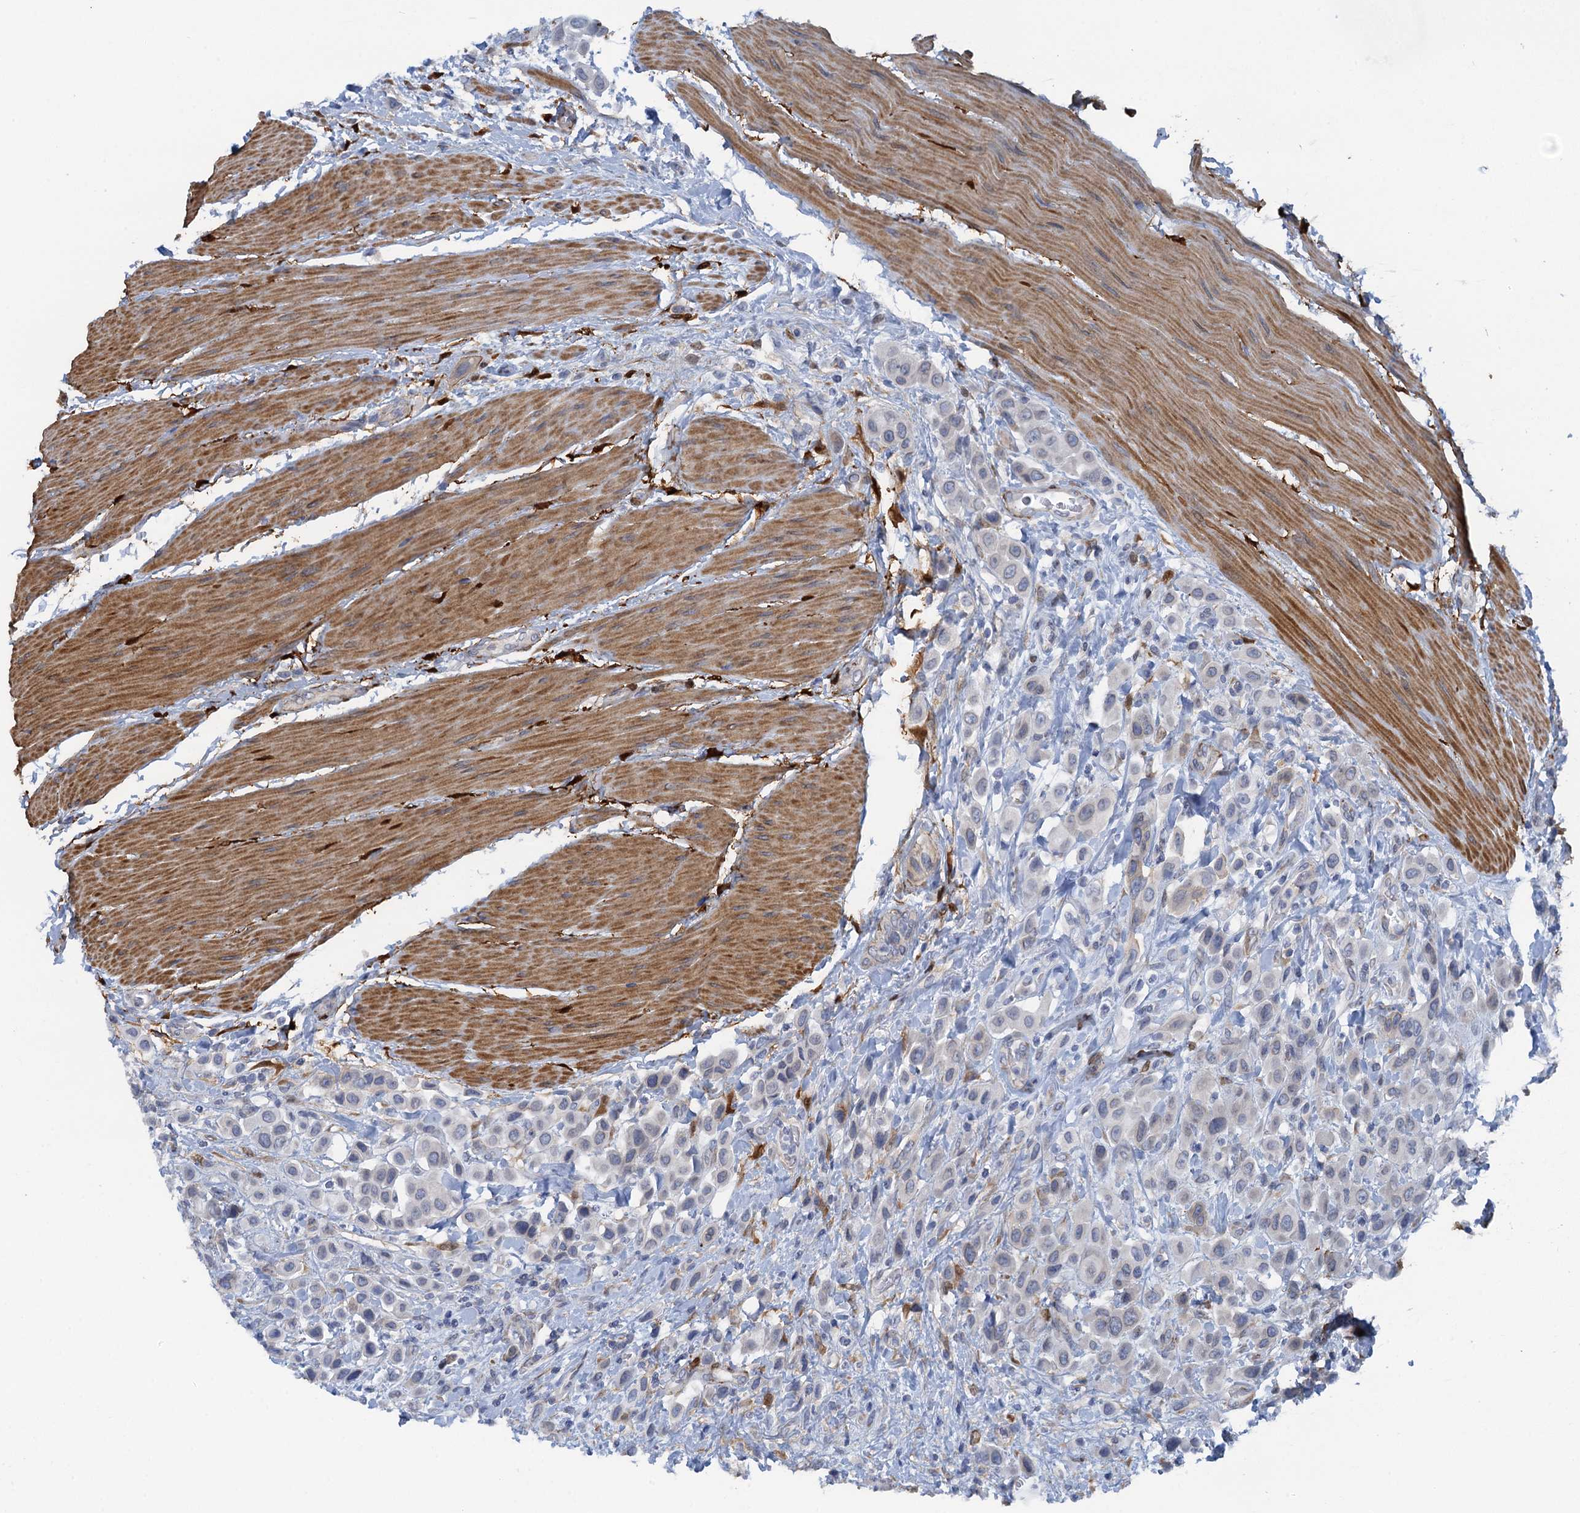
{"staining": {"intensity": "negative", "quantity": "none", "location": "none"}, "tissue": "urothelial cancer", "cell_type": "Tumor cells", "image_type": "cancer", "snomed": [{"axis": "morphology", "description": "Urothelial carcinoma, High grade"}, {"axis": "topography", "description": "Urinary bladder"}], "caption": "DAB immunohistochemical staining of high-grade urothelial carcinoma demonstrates no significant staining in tumor cells.", "gene": "POGLUT3", "patient": {"sex": "male", "age": 50}}